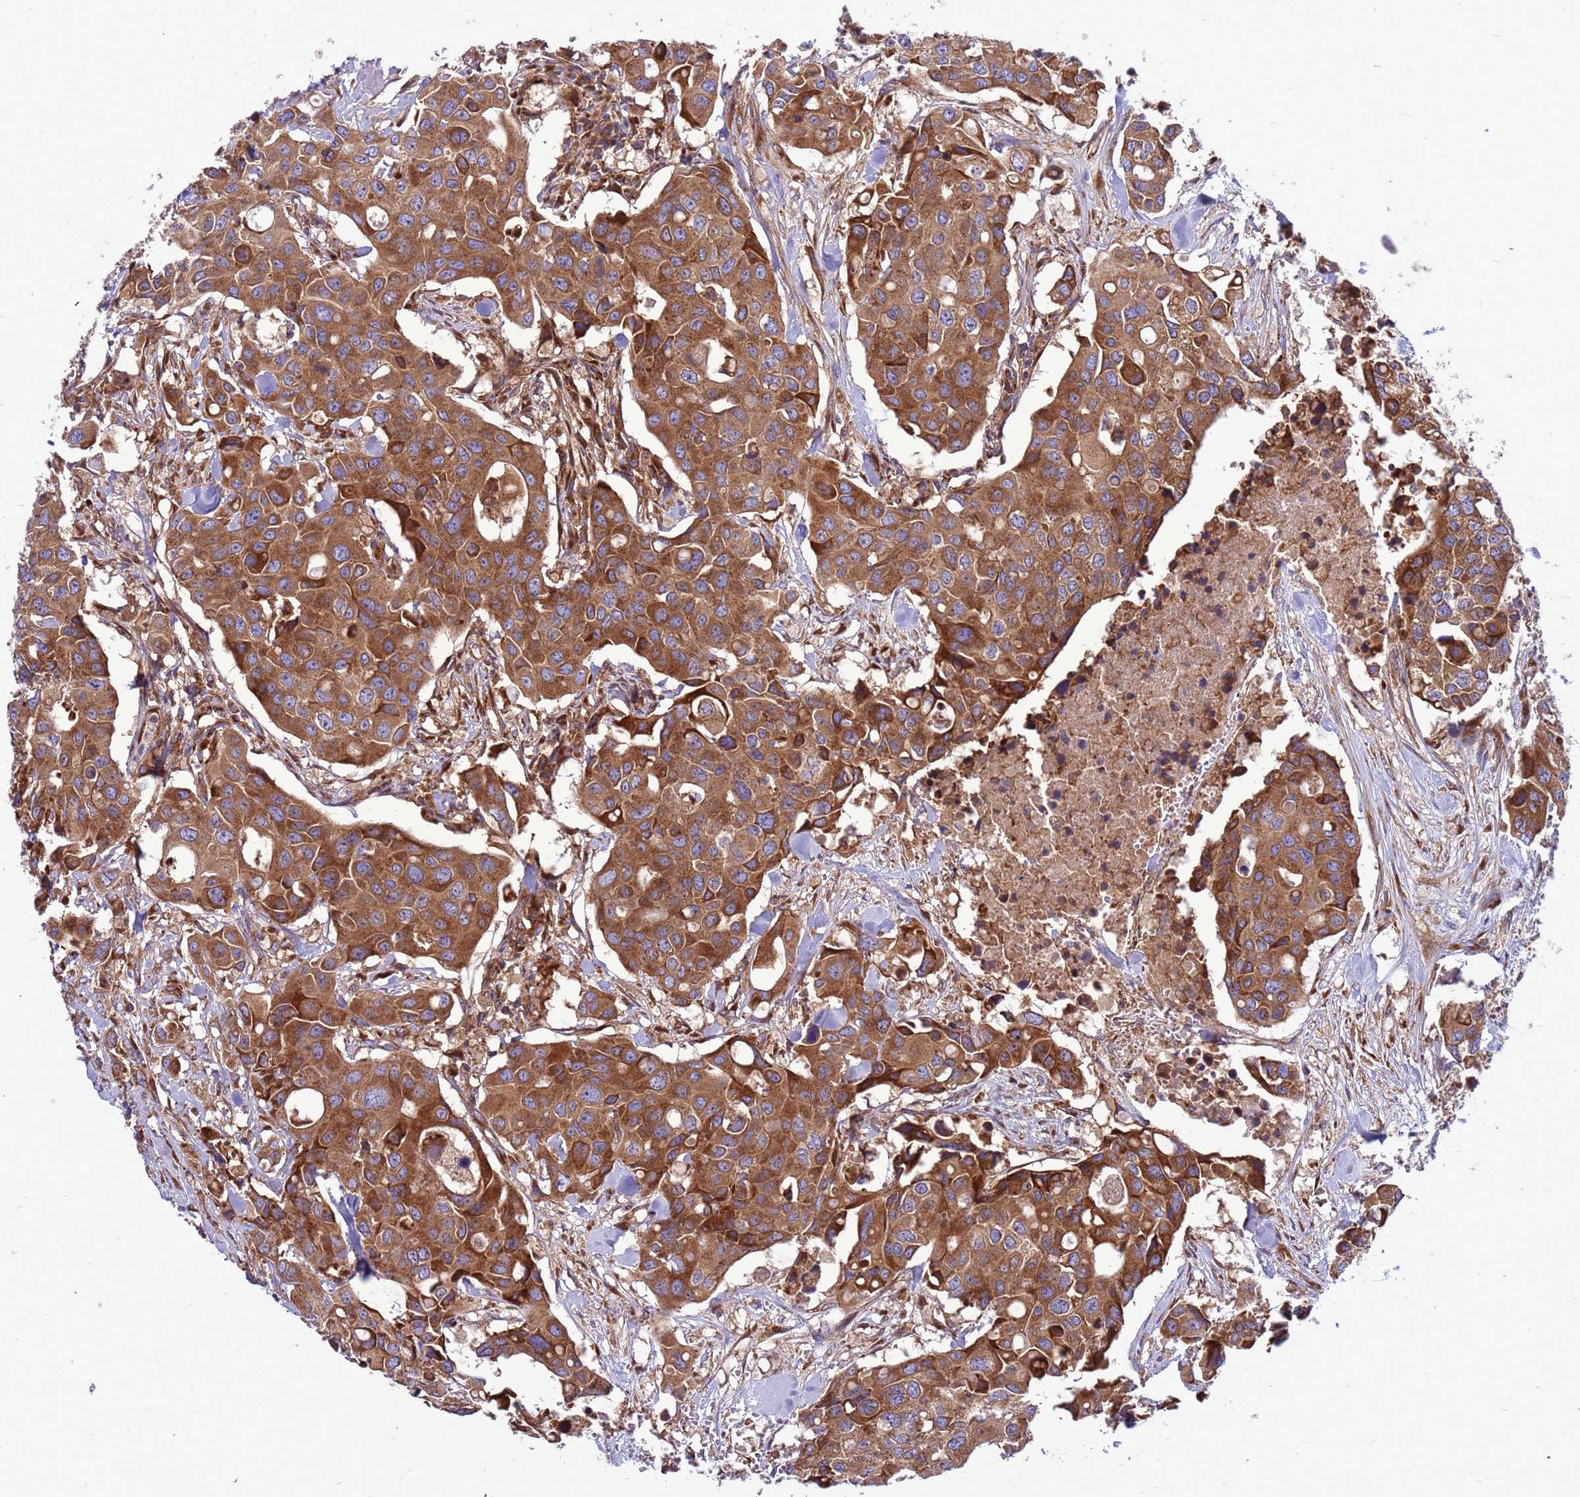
{"staining": {"intensity": "strong", "quantity": ">75%", "location": "cytoplasmic/membranous"}, "tissue": "colorectal cancer", "cell_type": "Tumor cells", "image_type": "cancer", "snomed": [{"axis": "morphology", "description": "Adenocarcinoma, NOS"}, {"axis": "topography", "description": "Colon"}], "caption": "Immunohistochemical staining of colorectal cancer (adenocarcinoma) exhibits high levels of strong cytoplasmic/membranous protein positivity in approximately >75% of tumor cells. (IHC, brightfield microscopy, high magnification).", "gene": "ZC3HAV1", "patient": {"sex": "male", "age": 77}}